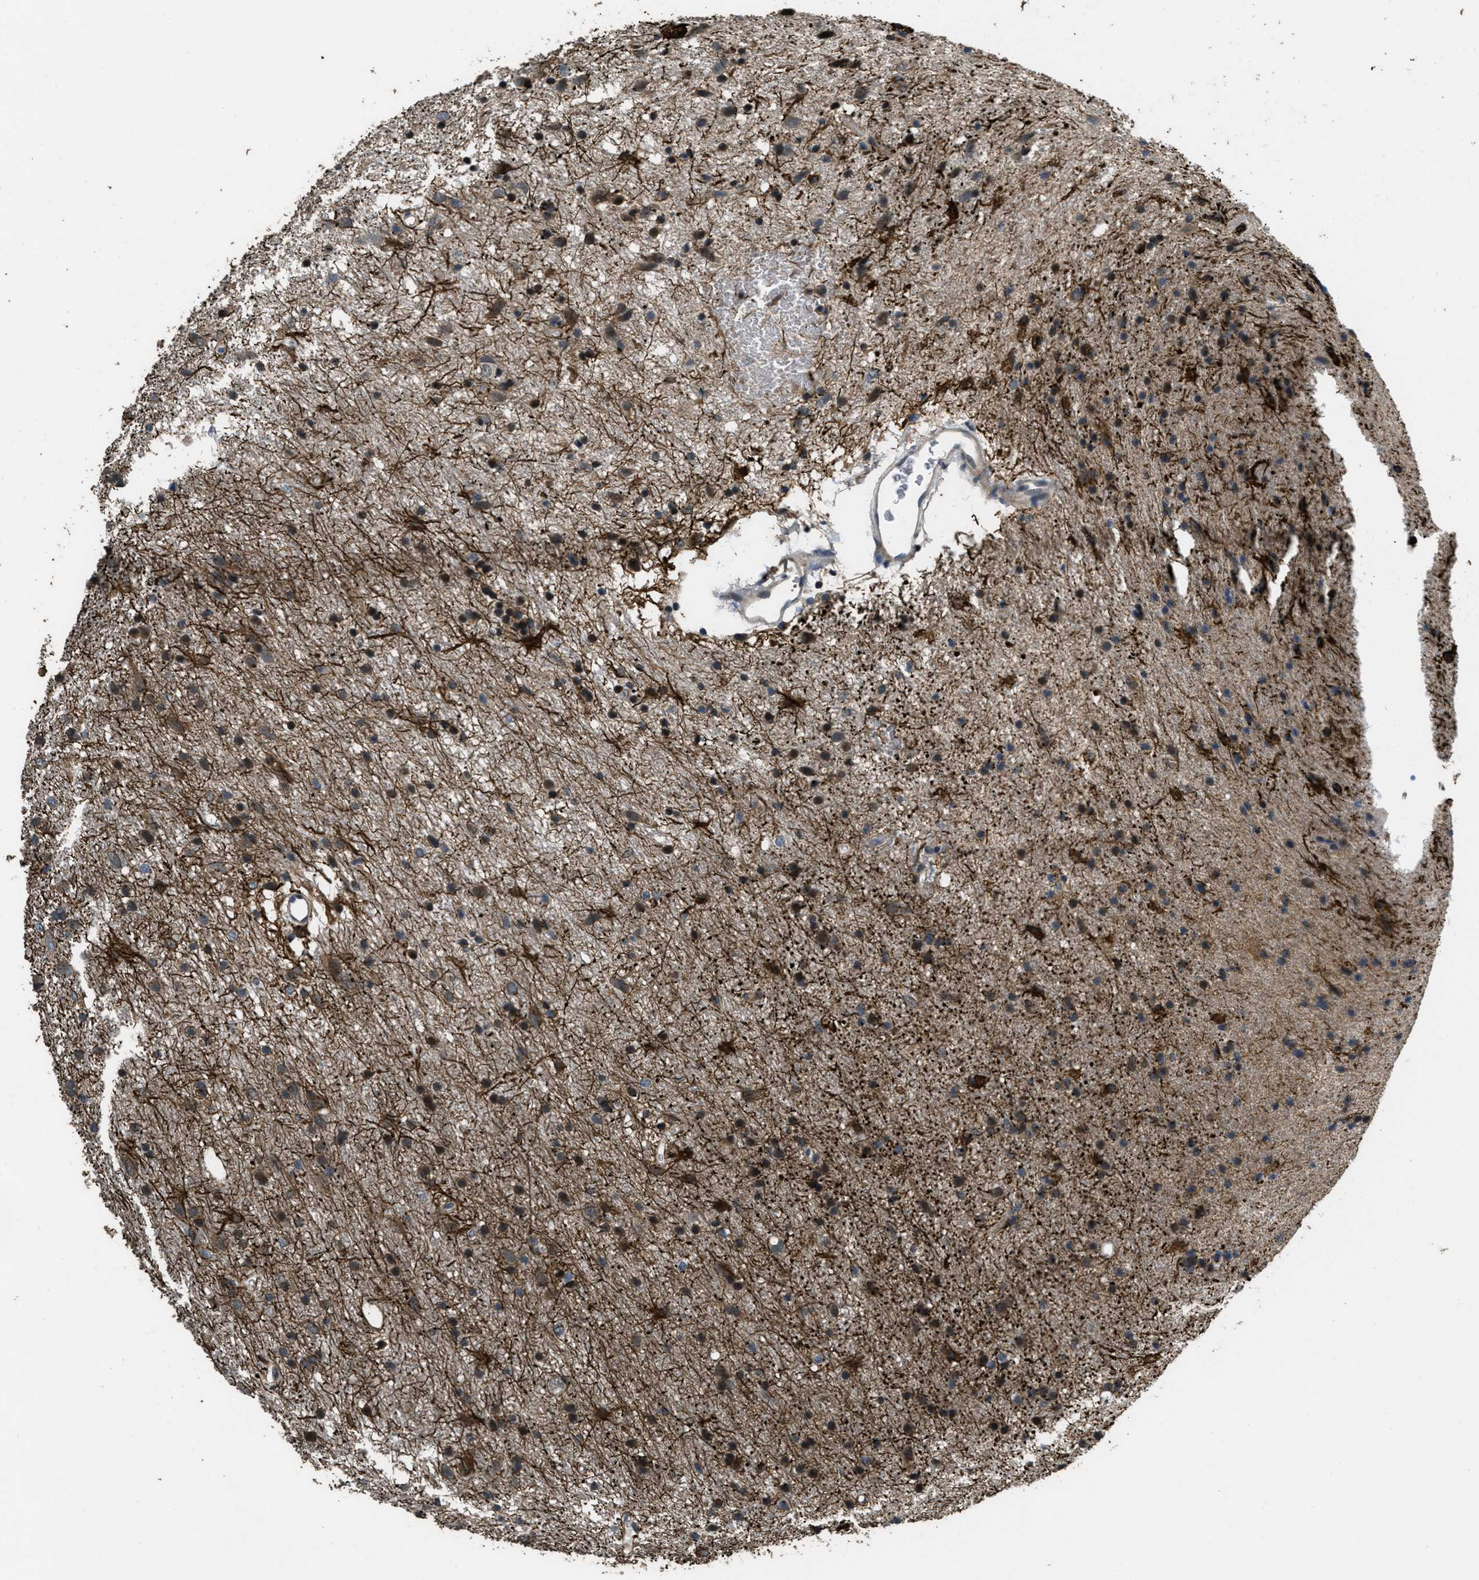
{"staining": {"intensity": "strong", "quantity": "25%-75%", "location": "cytoplasmic/membranous,nuclear"}, "tissue": "glioma", "cell_type": "Tumor cells", "image_type": "cancer", "snomed": [{"axis": "morphology", "description": "Glioma, malignant, Low grade"}, {"axis": "topography", "description": "Brain"}], "caption": "Immunohistochemical staining of human malignant glioma (low-grade) reveals strong cytoplasmic/membranous and nuclear protein expression in about 25%-75% of tumor cells.", "gene": "NAT1", "patient": {"sex": "male", "age": 77}}